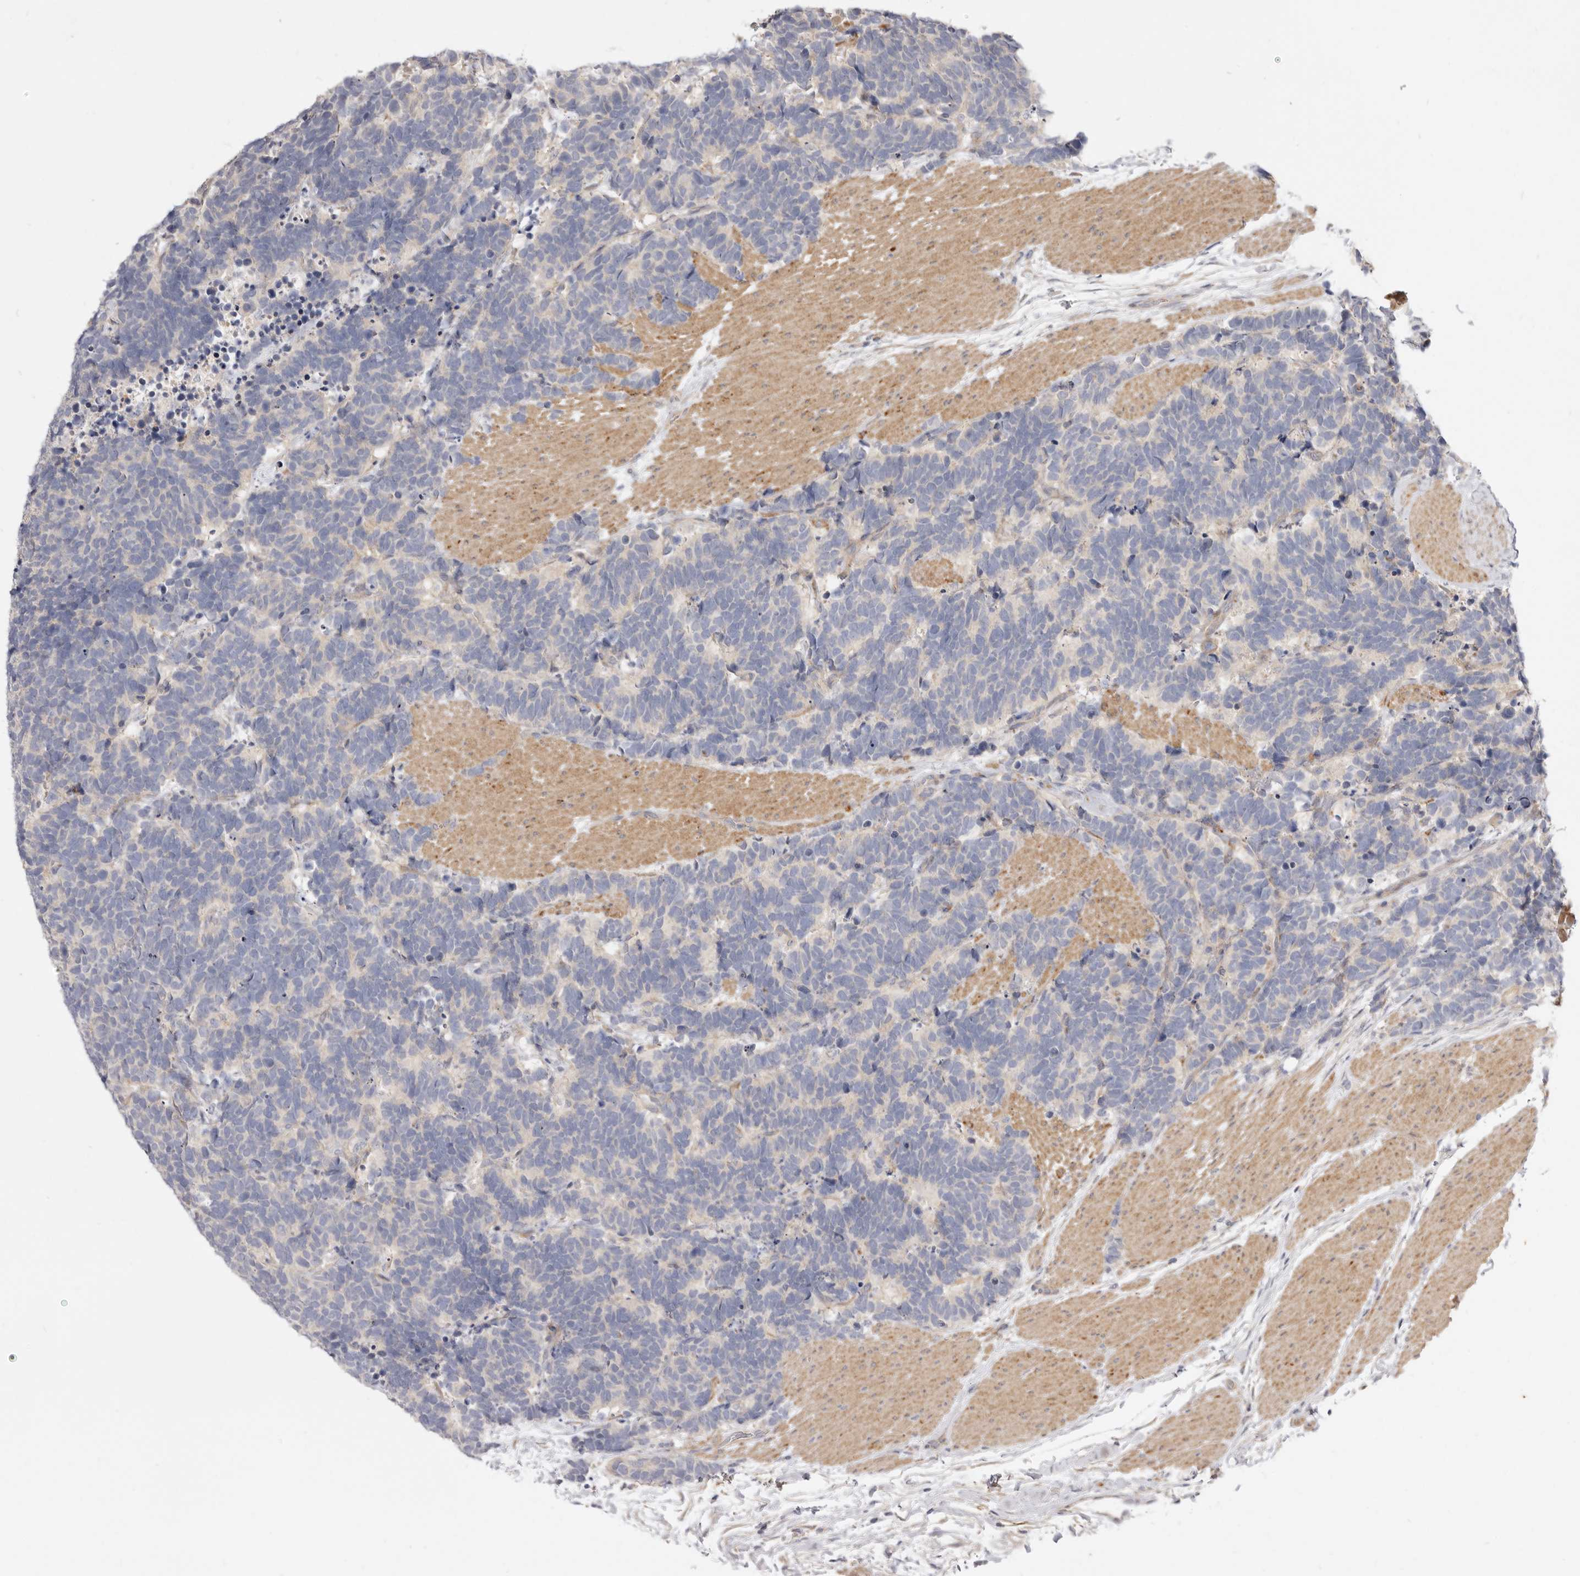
{"staining": {"intensity": "negative", "quantity": "none", "location": "none"}, "tissue": "carcinoid", "cell_type": "Tumor cells", "image_type": "cancer", "snomed": [{"axis": "morphology", "description": "Carcinoma, NOS"}, {"axis": "morphology", "description": "Carcinoid, malignant, NOS"}, {"axis": "topography", "description": "Urinary bladder"}], "caption": "DAB (3,3'-diaminobenzidine) immunohistochemical staining of malignant carcinoid exhibits no significant expression in tumor cells.", "gene": "ADAMTS9", "patient": {"sex": "male", "age": 57}}